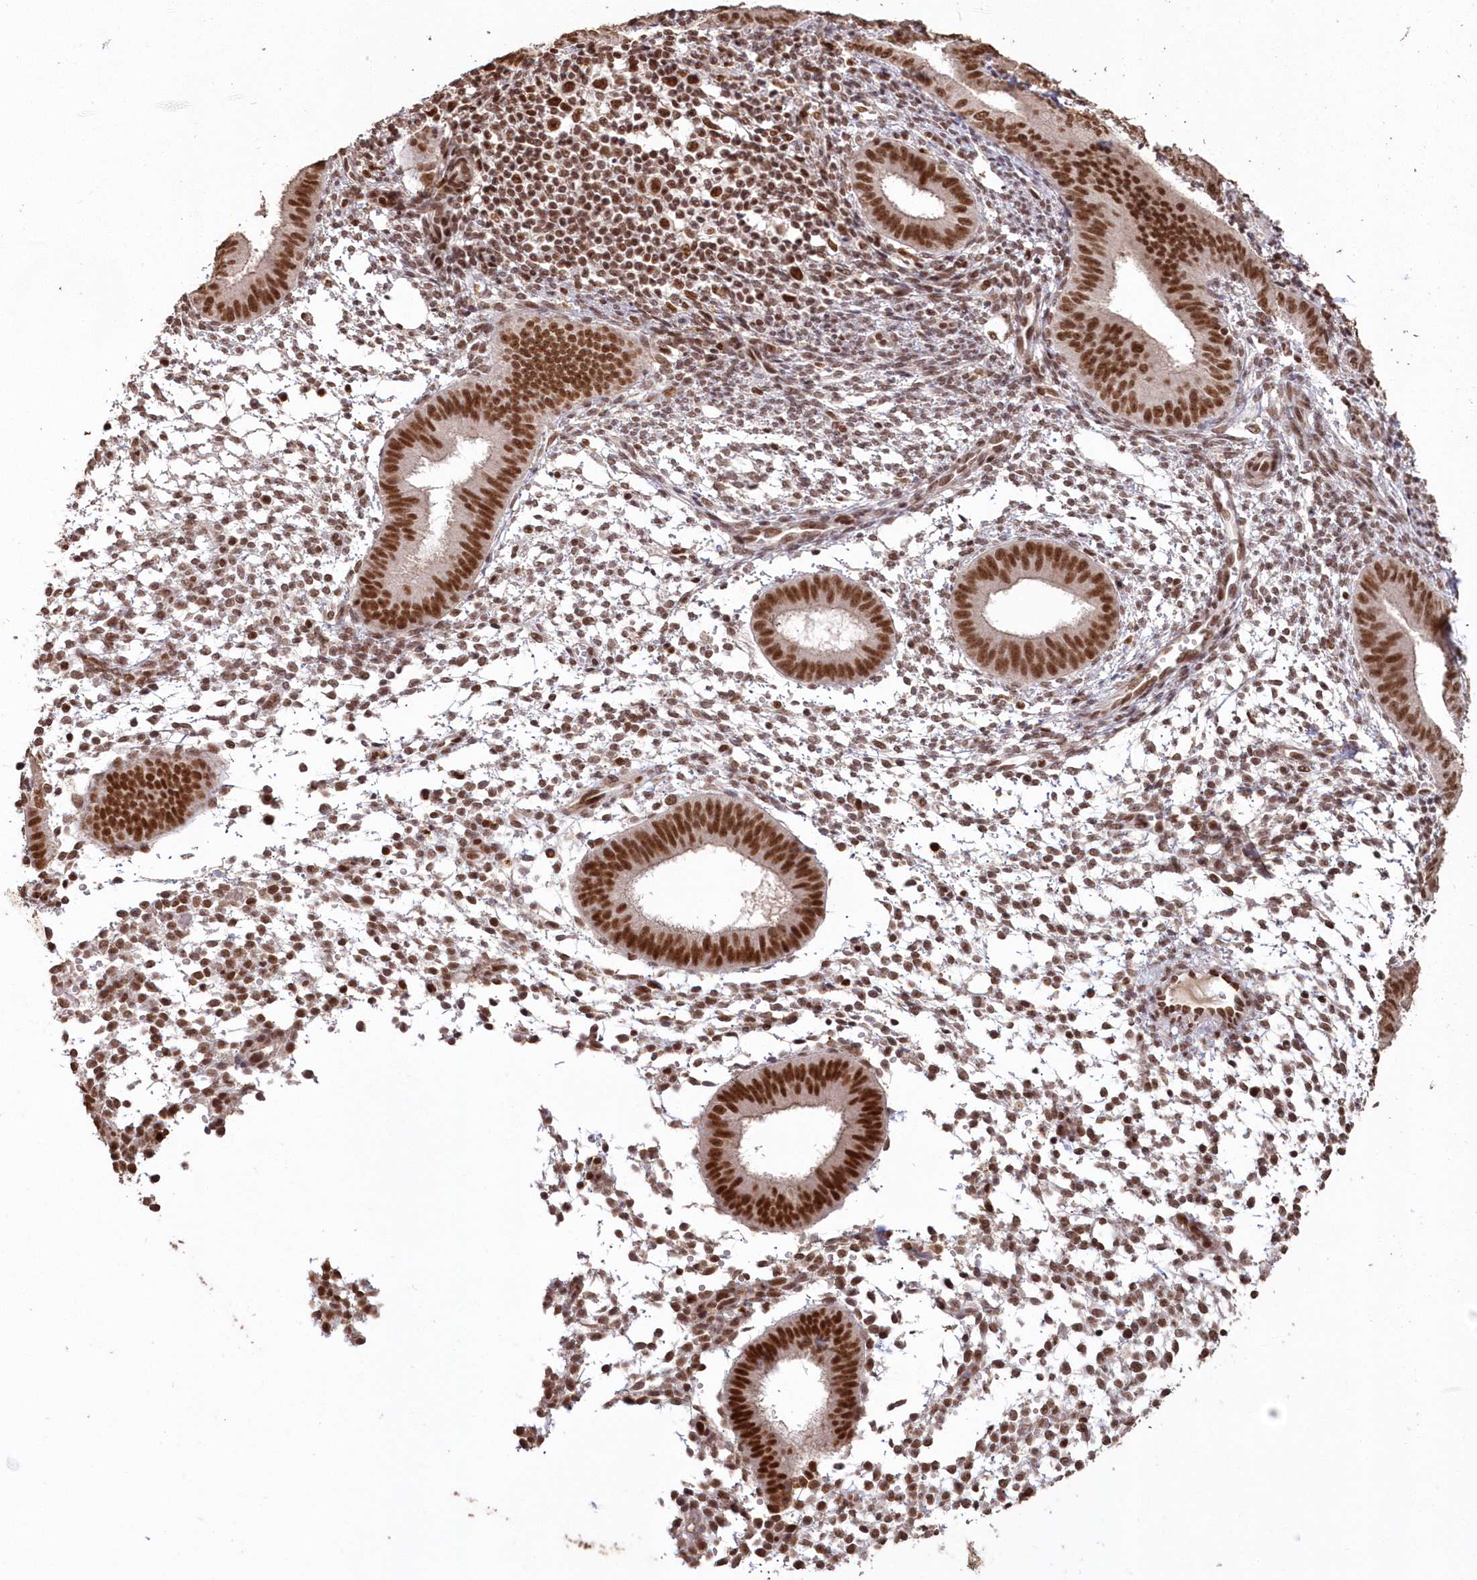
{"staining": {"intensity": "moderate", "quantity": ">75%", "location": "nuclear"}, "tissue": "endometrium", "cell_type": "Cells in endometrial stroma", "image_type": "normal", "snomed": [{"axis": "morphology", "description": "Normal tissue, NOS"}, {"axis": "topography", "description": "Uterus"}, {"axis": "topography", "description": "Endometrium"}], "caption": "Cells in endometrial stroma display moderate nuclear staining in about >75% of cells in normal endometrium.", "gene": "PDS5A", "patient": {"sex": "female", "age": 48}}